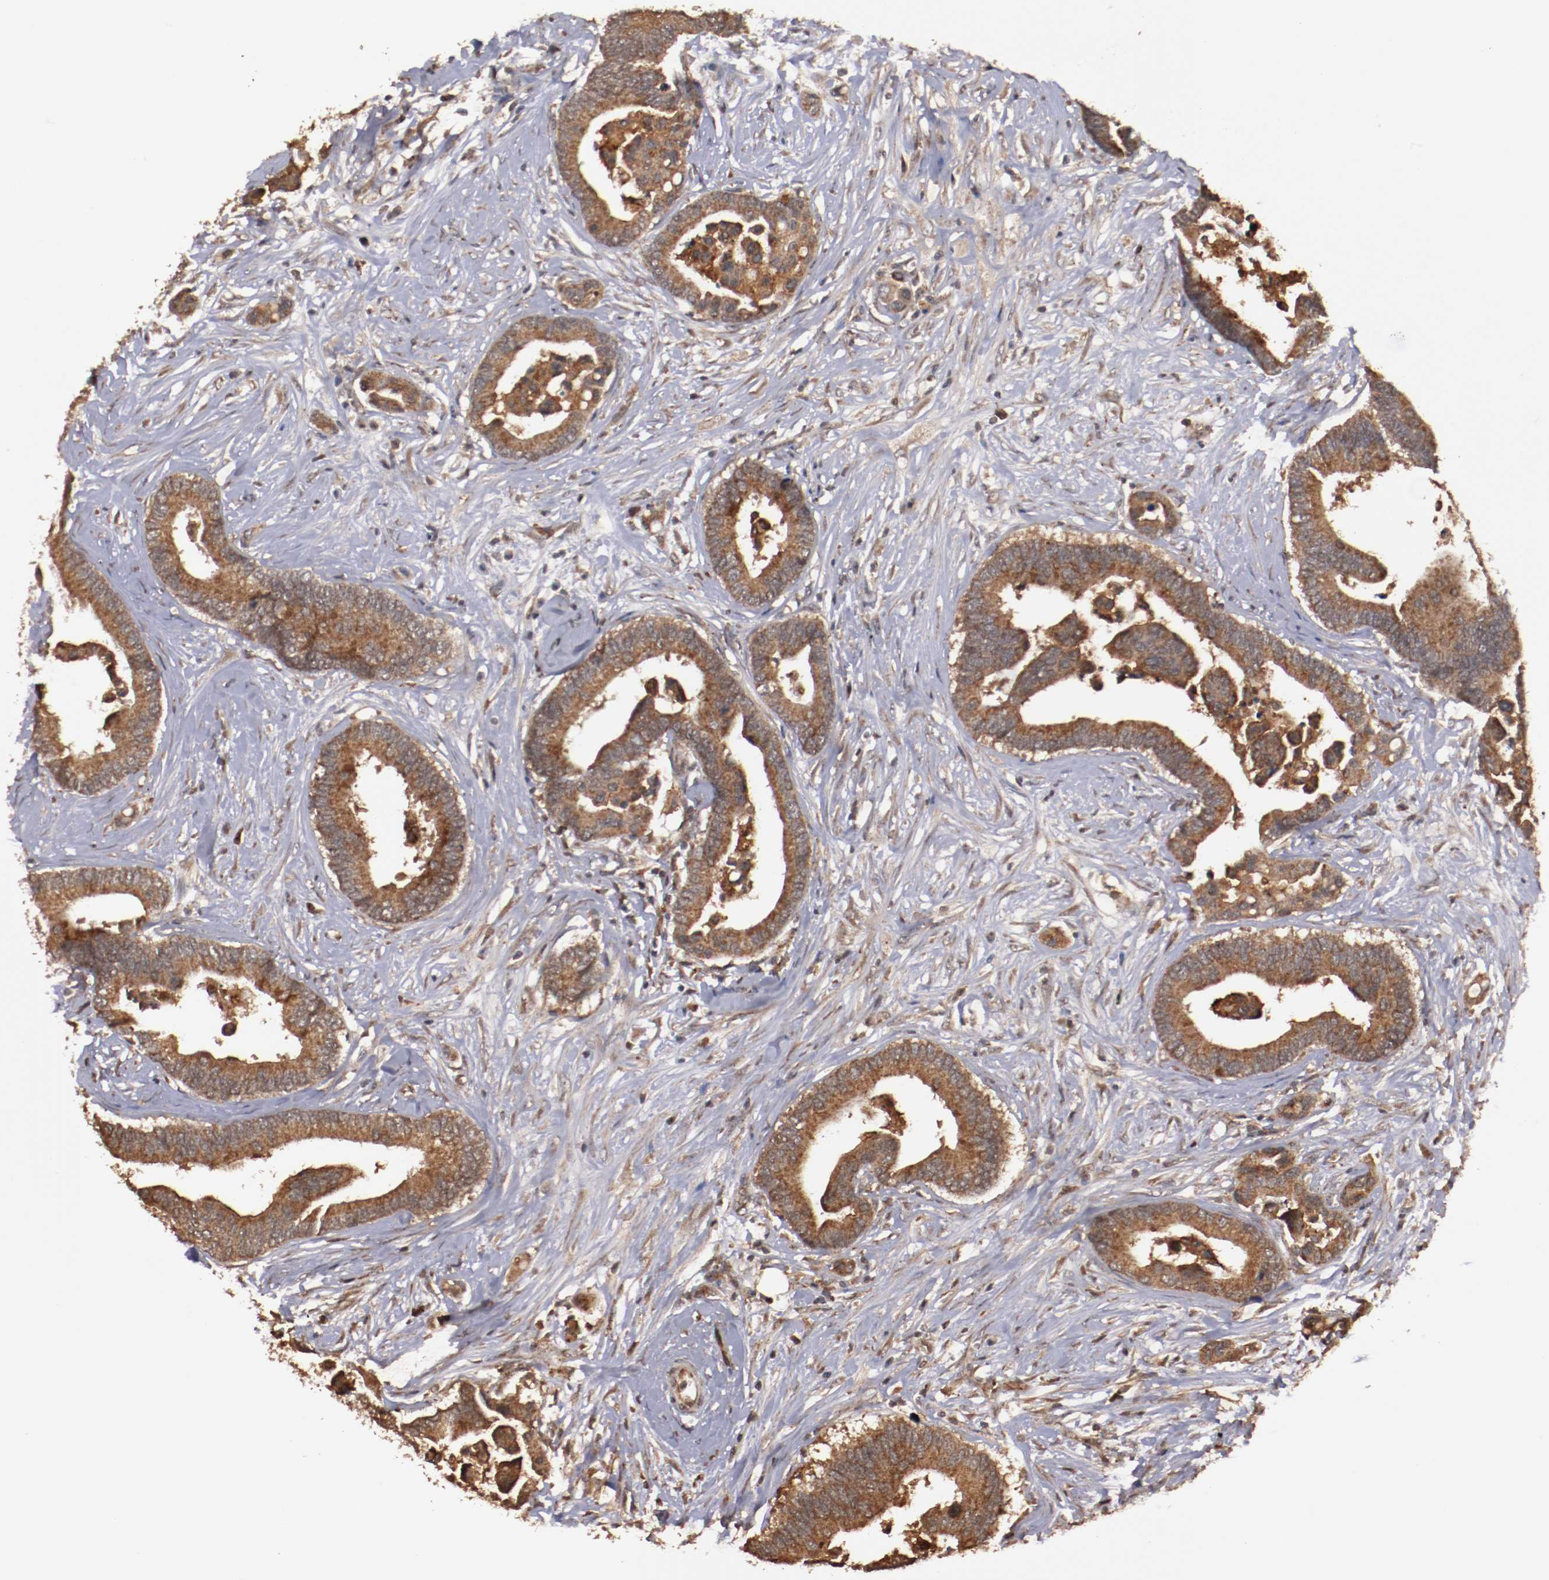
{"staining": {"intensity": "strong", "quantity": ">75%", "location": "cytoplasmic/membranous"}, "tissue": "colorectal cancer", "cell_type": "Tumor cells", "image_type": "cancer", "snomed": [{"axis": "morphology", "description": "Adenocarcinoma, NOS"}, {"axis": "topography", "description": "Colon"}], "caption": "This is an image of immunohistochemistry (IHC) staining of colorectal cancer, which shows strong positivity in the cytoplasmic/membranous of tumor cells.", "gene": "TENM1", "patient": {"sex": "male", "age": 82}}